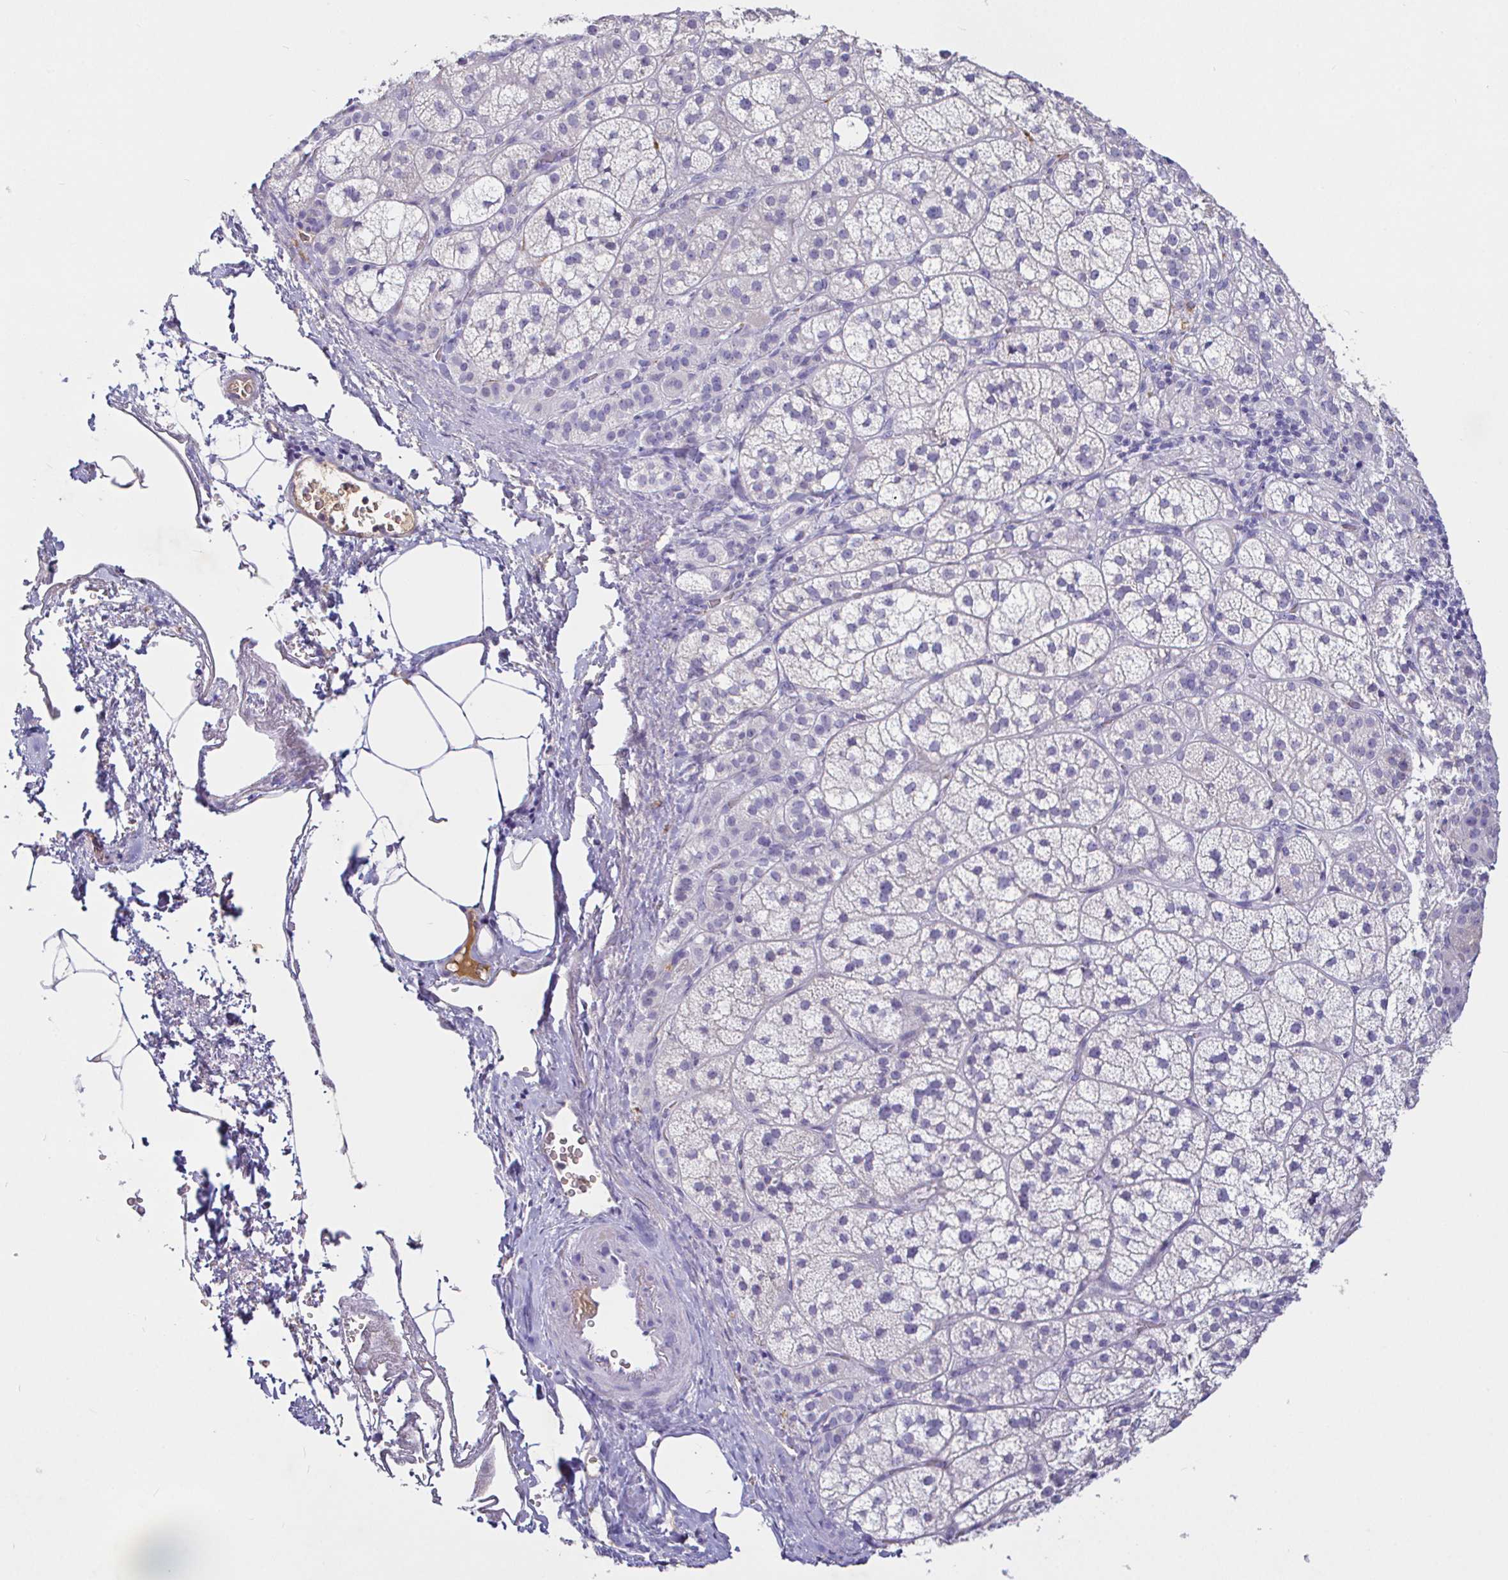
{"staining": {"intensity": "negative", "quantity": "none", "location": "none"}, "tissue": "adrenal gland", "cell_type": "Glandular cells", "image_type": "normal", "snomed": [{"axis": "morphology", "description": "Normal tissue, NOS"}, {"axis": "topography", "description": "Adrenal gland"}], "caption": "This is an immunohistochemistry histopathology image of unremarkable adrenal gland. There is no staining in glandular cells.", "gene": "SAA2", "patient": {"sex": "female", "age": 60}}